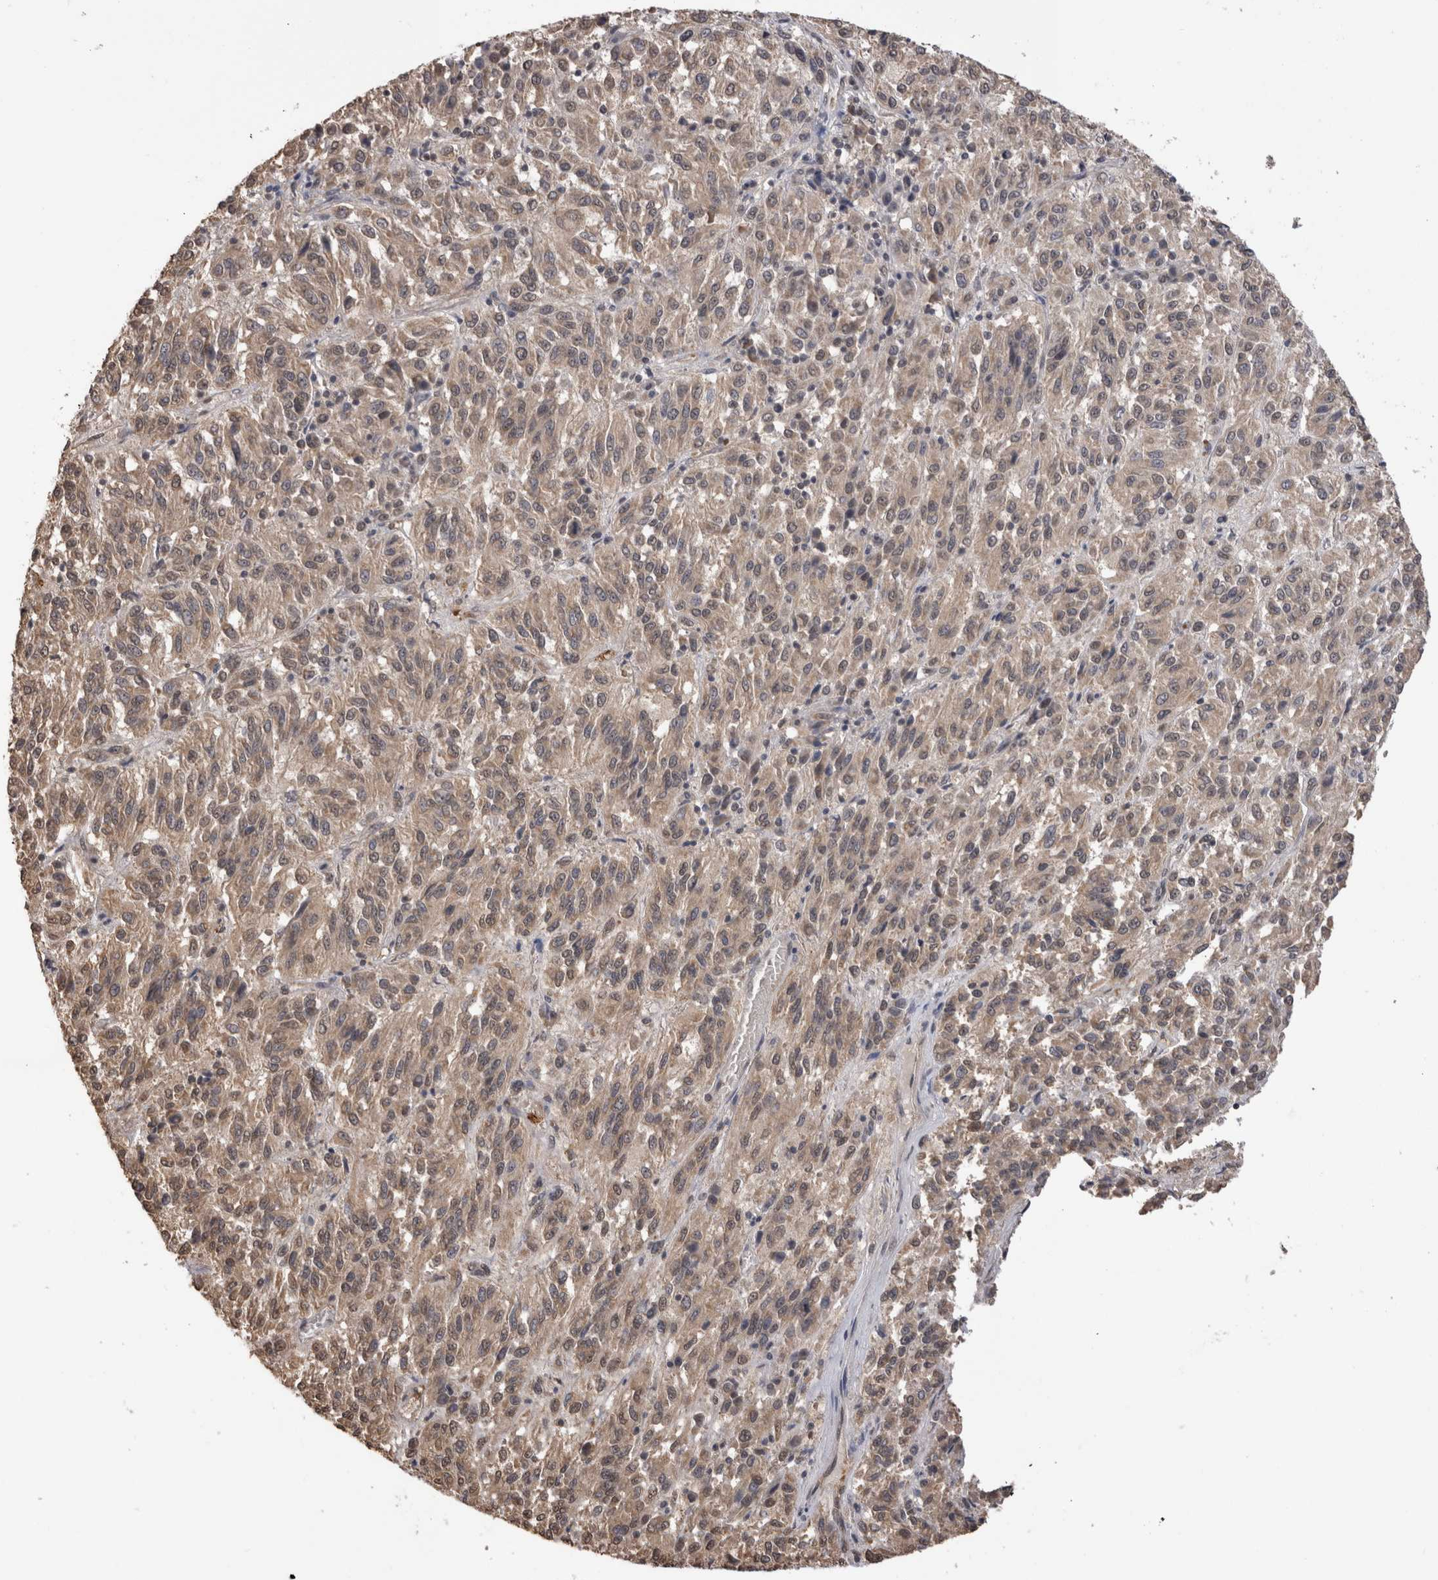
{"staining": {"intensity": "weak", "quantity": ">75%", "location": "cytoplasmic/membranous"}, "tissue": "melanoma", "cell_type": "Tumor cells", "image_type": "cancer", "snomed": [{"axis": "morphology", "description": "Malignant melanoma, Metastatic site"}, {"axis": "topography", "description": "Lung"}], "caption": "High-power microscopy captured an IHC image of malignant melanoma (metastatic site), revealing weak cytoplasmic/membranous staining in approximately >75% of tumor cells. (DAB (3,3'-diaminobenzidine) IHC with brightfield microscopy, high magnification).", "gene": "PAK4", "patient": {"sex": "male", "age": 64}}